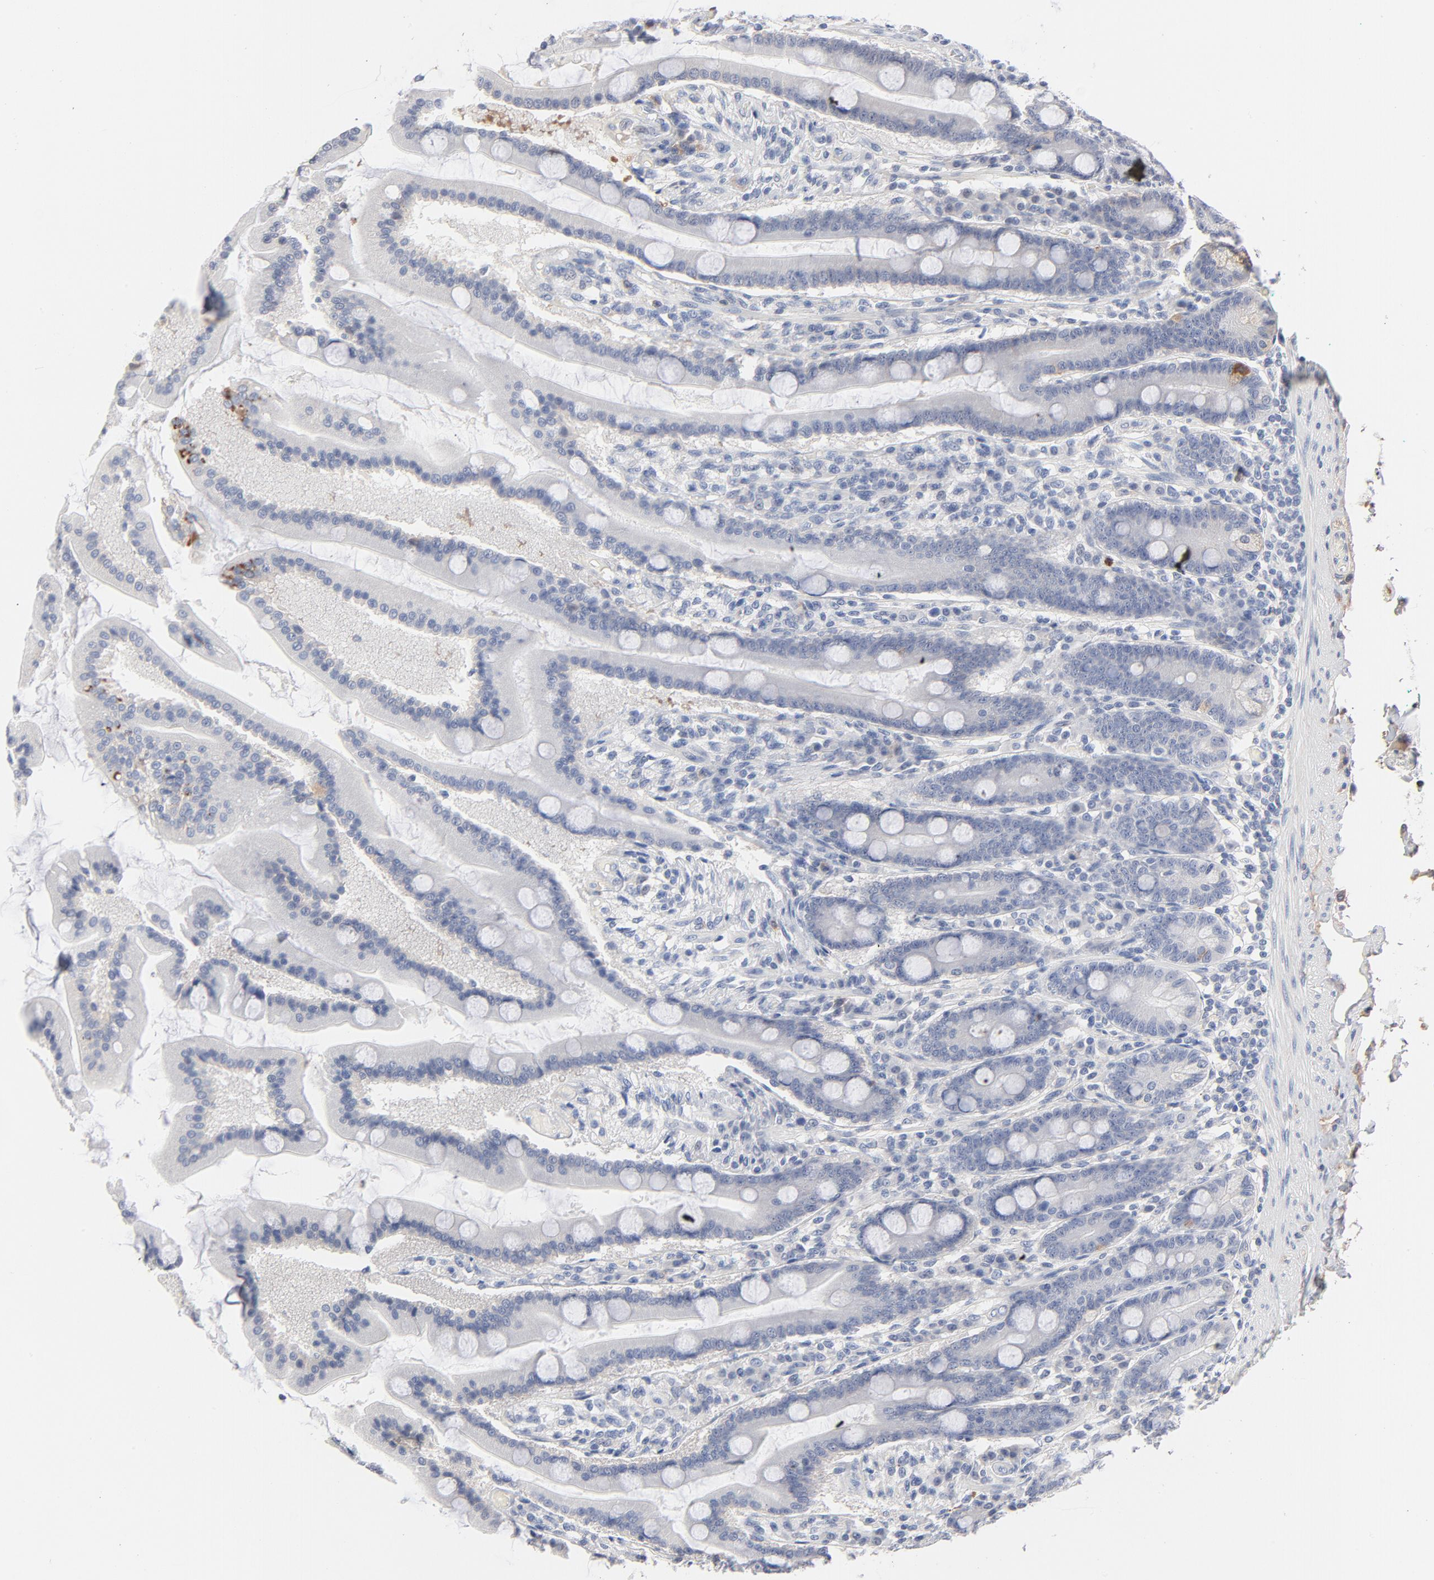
{"staining": {"intensity": "negative", "quantity": "none", "location": "none"}, "tissue": "duodenum", "cell_type": "Glandular cells", "image_type": "normal", "snomed": [{"axis": "morphology", "description": "Normal tissue, NOS"}, {"axis": "topography", "description": "Duodenum"}], "caption": "Immunohistochemistry photomicrograph of benign duodenum: duodenum stained with DAB (3,3'-diaminobenzidine) shows no significant protein staining in glandular cells.", "gene": "SERPINA4", "patient": {"sex": "female", "age": 64}}